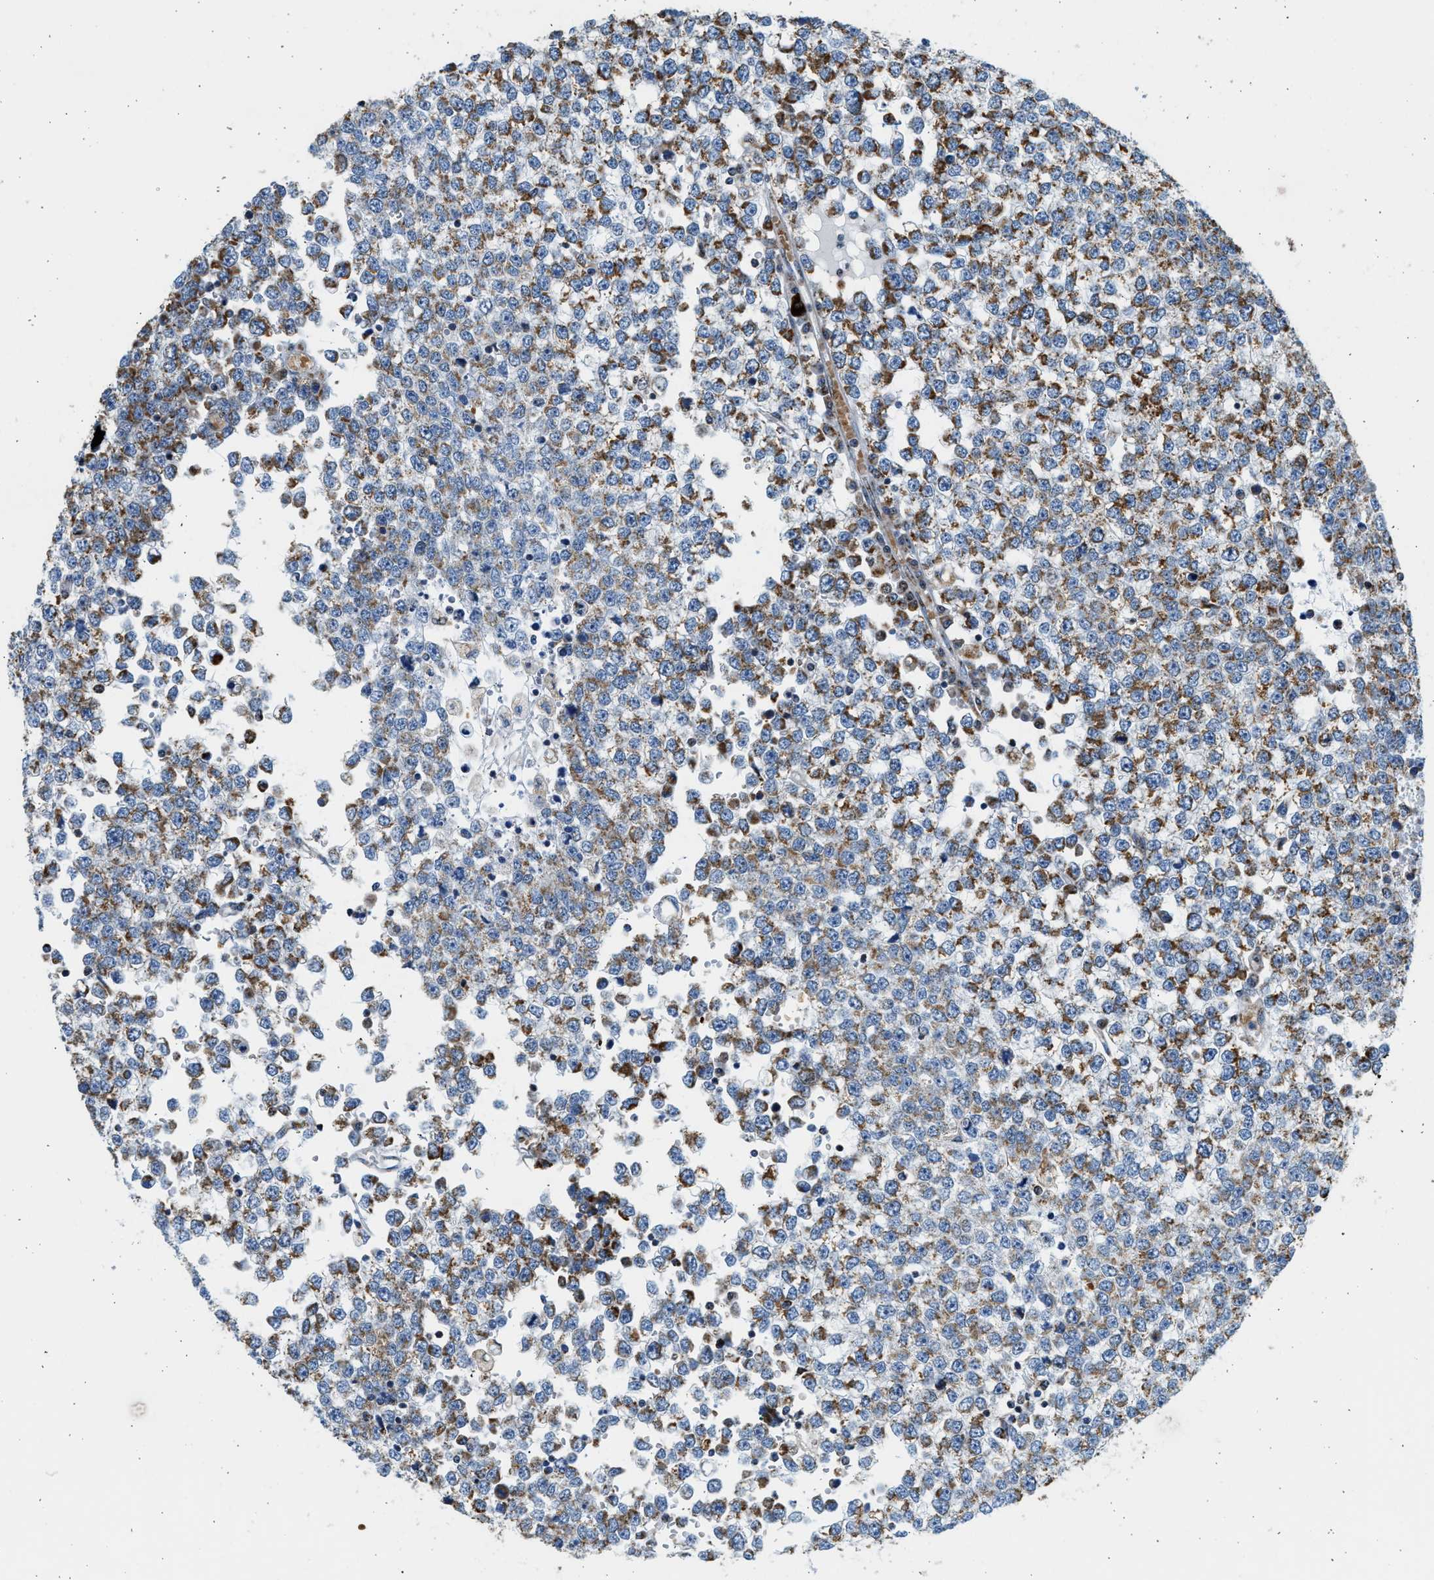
{"staining": {"intensity": "moderate", "quantity": ">75%", "location": "cytoplasmic/membranous"}, "tissue": "testis cancer", "cell_type": "Tumor cells", "image_type": "cancer", "snomed": [{"axis": "morphology", "description": "Seminoma, NOS"}, {"axis": "topography", "description": "Testis"}], "caption": "Testis cancer stained with IHC shows moderate cytoplasmic/membranous staining in about >75% of tumor cells. The protein is shown in brown color, while the nuclei are stained blue.", "gene": "KCNMB3", "patient": {"sex": "male", "age": 65}}